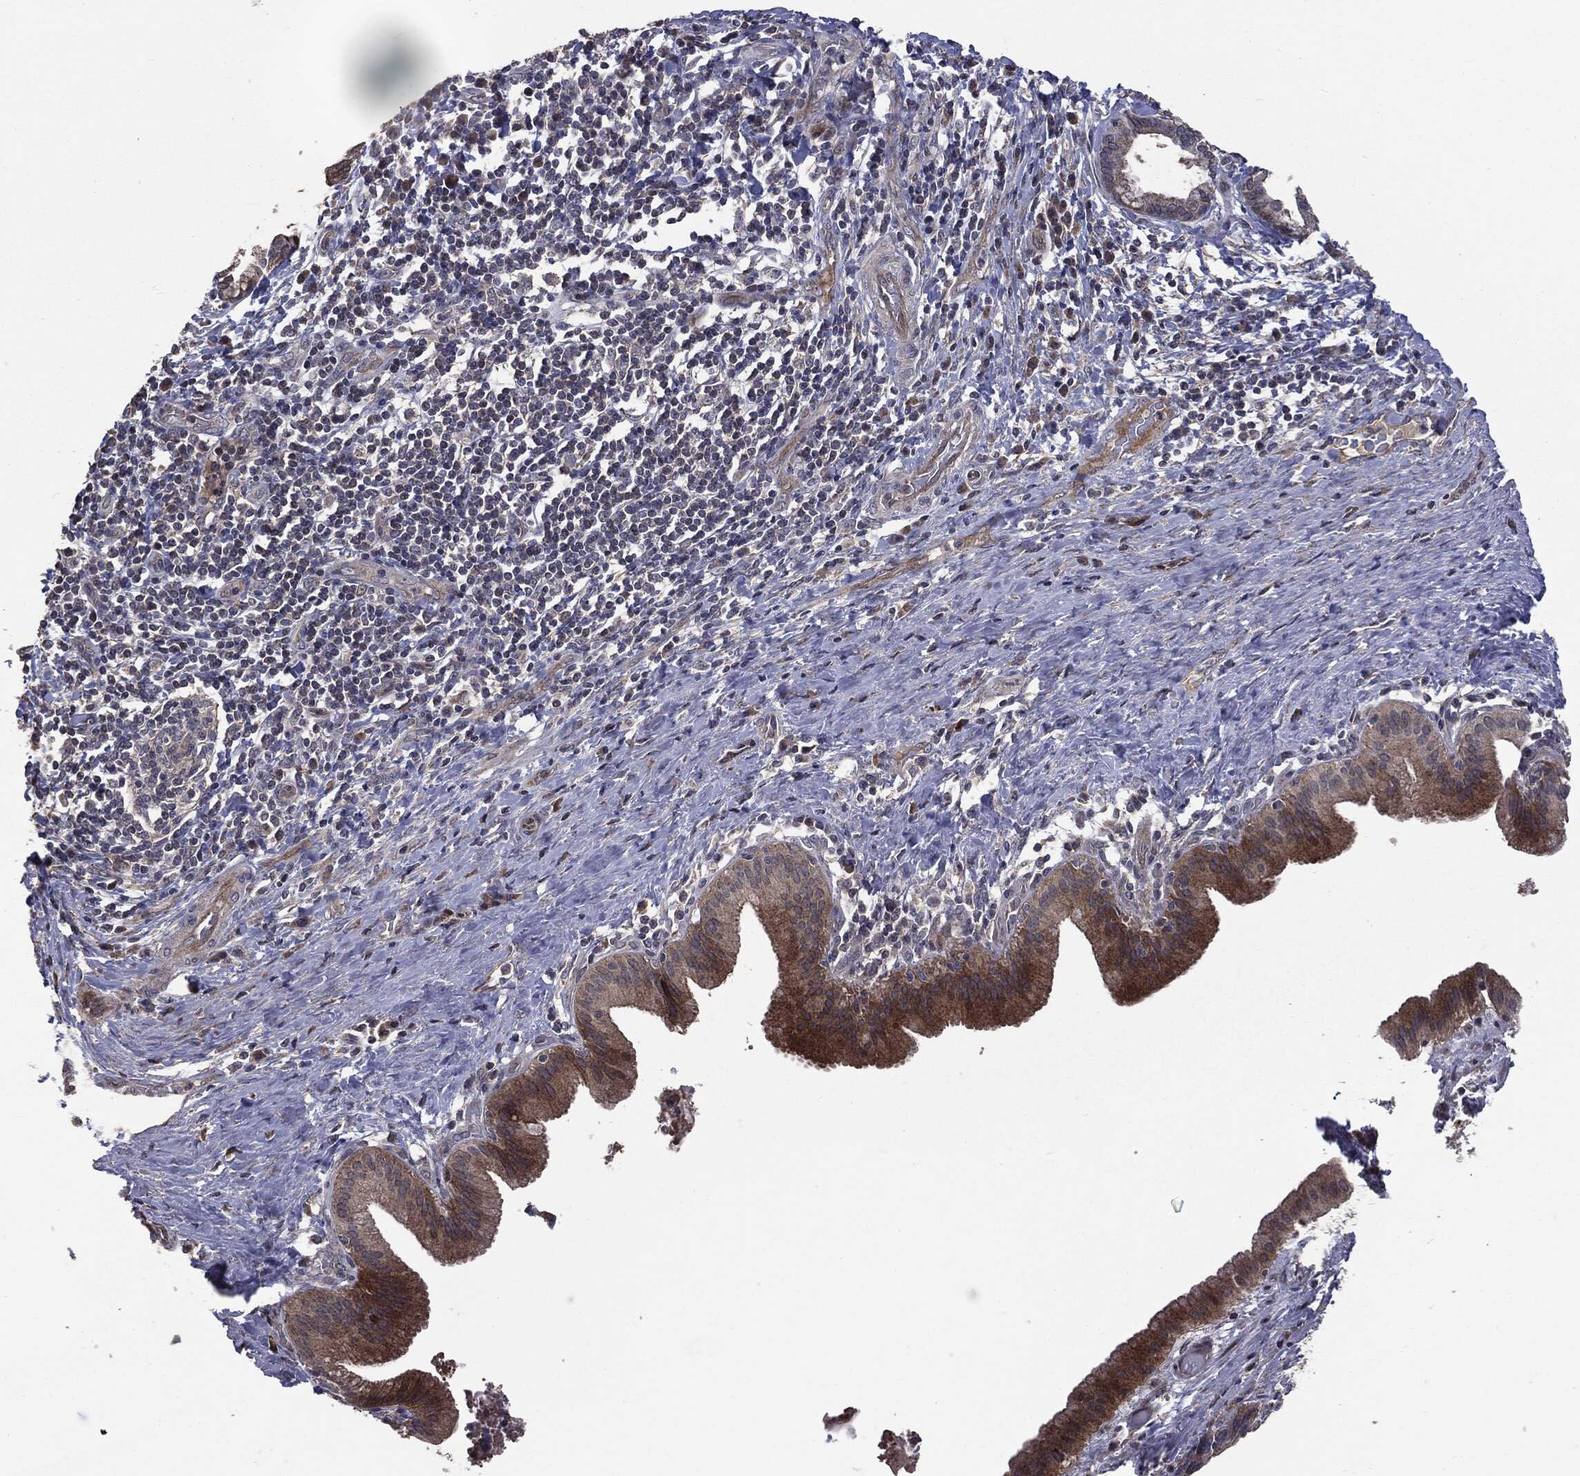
{"staining": {"intensity": "strong", "quantity": "<25%", "location": "cytoplasmic/membranous"}, "tissue": "liver cancer", "cell_type": "Tumor cells", "image_type": "cancer", "snomed": [{"axis": "morphology", "description": "Cholangiocarcinoma"}, {"axis": "topography", "description": "Liver"}], "caption": "Liver cholangiocarcinoma stained for a protein (brown) reveals strong cytoplasmic/membranous positive expression in about <25% of tumor cells.", "gene": "MTOR", "patient": {"sex": "female", "age": 73}}